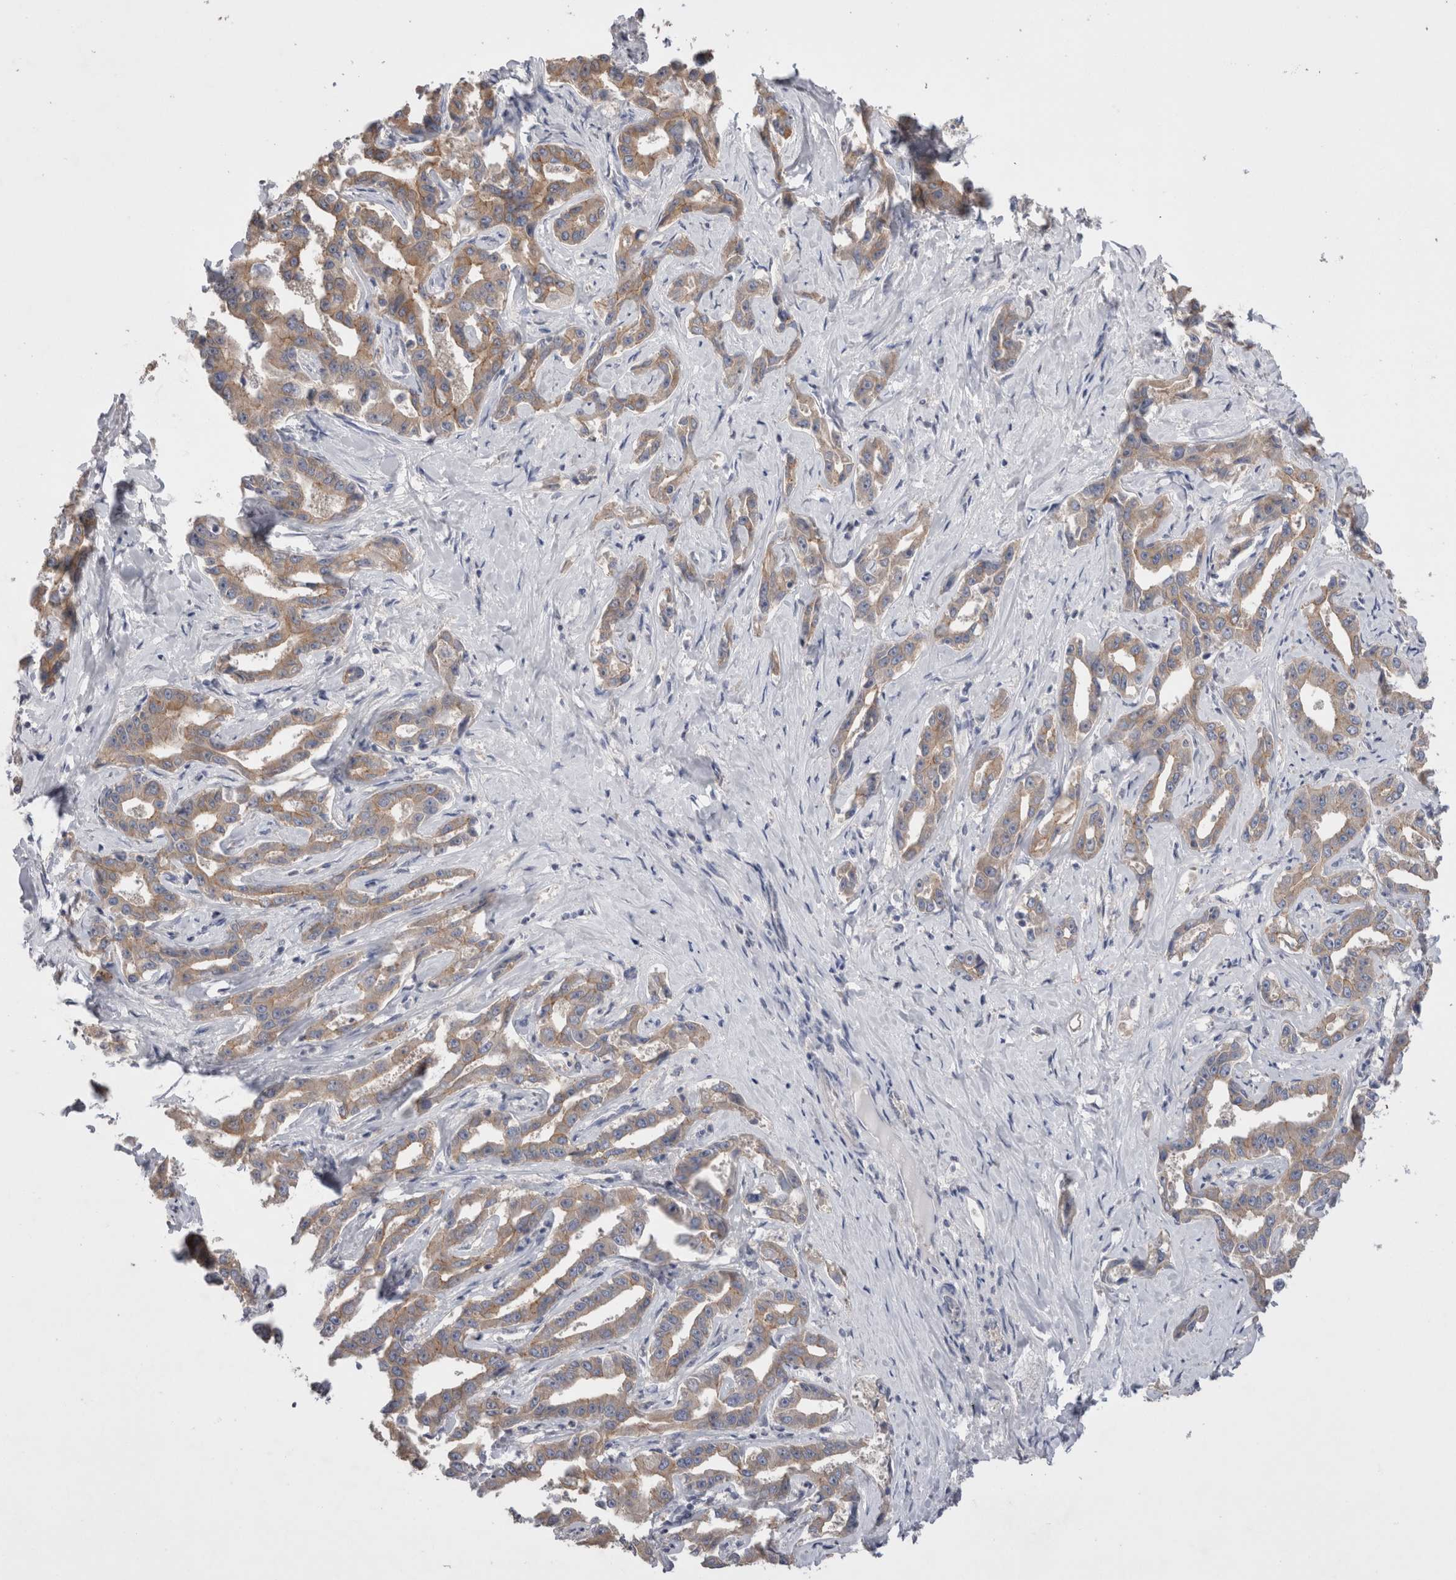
{"staining": {"intensity": "moderate", "quantity": ">75%", "location": "cytoplasmic/membranous"}, "tissue": "liver cancer", "cell_type": "Tumor cells", "image_type": "cancer", "snomed": [{"axis": "morphology", "description": "Cholangiocarcinoma"}, {"axis": "topography", "description": "Liver"}], "caption": "This image reveals liver cancer stained with immunohistochemistry (IHC) to label a protein in brown. The cytoplasmic/membranous of tumor cells show moderate positivity for the protein. Nuclei are counter-stained blue.", "gene": "OTOR", "patient": {"sex": "male", "age": 59}}